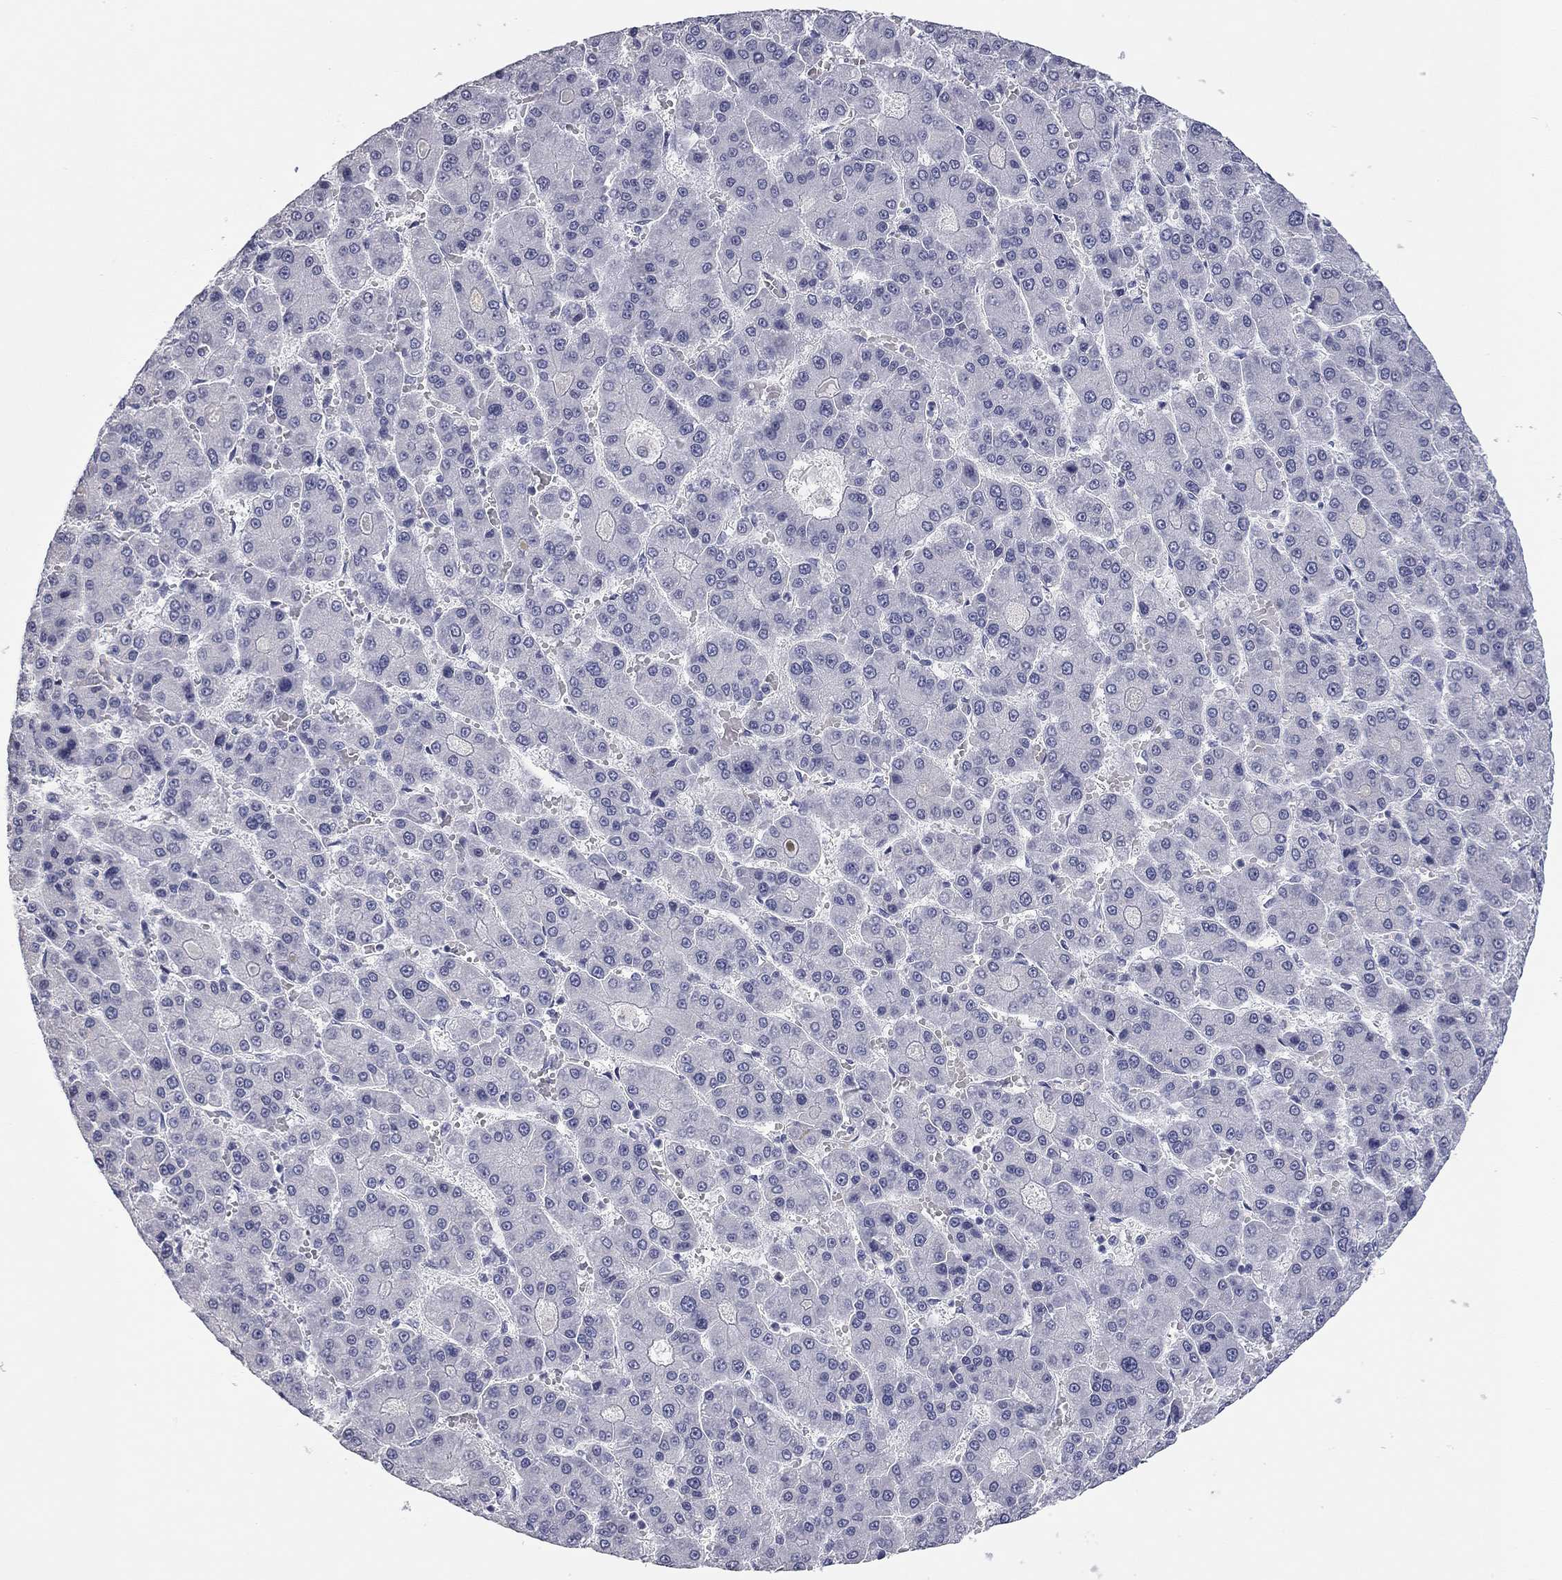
{"staining": {"intensity": "negative", "quantity": "none", "location": "none"}, "tissue": "liver cancer", "cell_type": "Tumor cells", "image_type": "cancer", "snomed": [{"axis": "morphology", "description": "Carcinoma, Hepatocellular, NOS"}, {"axis": "topography", "description": "Liver"}], "caption": "Liver hepatocellular carcinoma was stained to show a protein in brown. There is no significant positivity in tumor cells.", "gene": "AK8", "patient": {"sex": "male", "age": 70}}